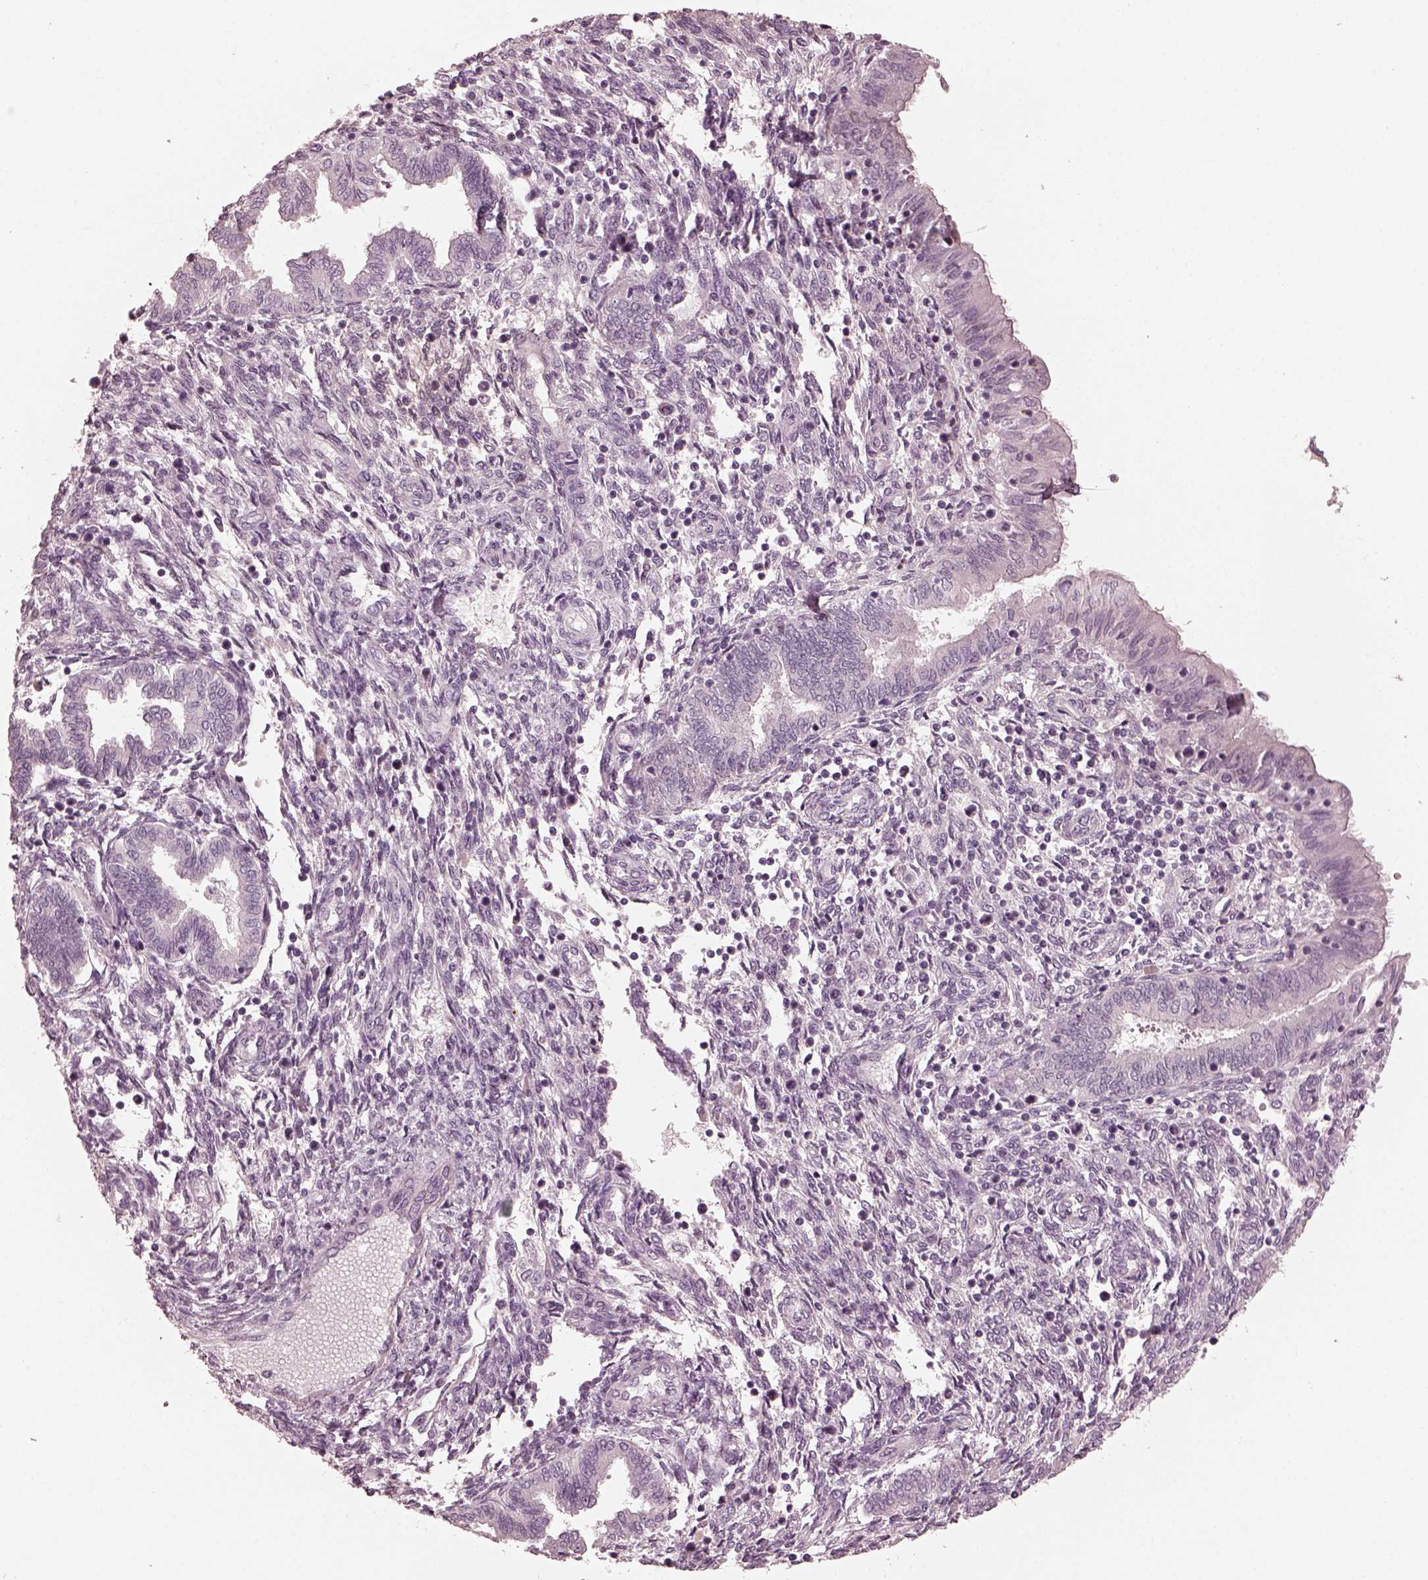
{"staining": {"intensity": "negative", "quantity": "none", "location": "none"}, "tissue": "endometrium", "cell_type": "Cells in endometrial stroma", "image_type": "normal", "snomed": [{"axis": "morphology", "description": "Normal tissue, NOS"}, {"axis": "topography", "description": "Endometrium"}], "caption": "IHC photomicrograph of benign human endometrium stained for a protein (brown), which shows no positivity in cells in endometrial stroma.", "gene": "OPTC", "patient": {"sex": "female", "age": 42}}